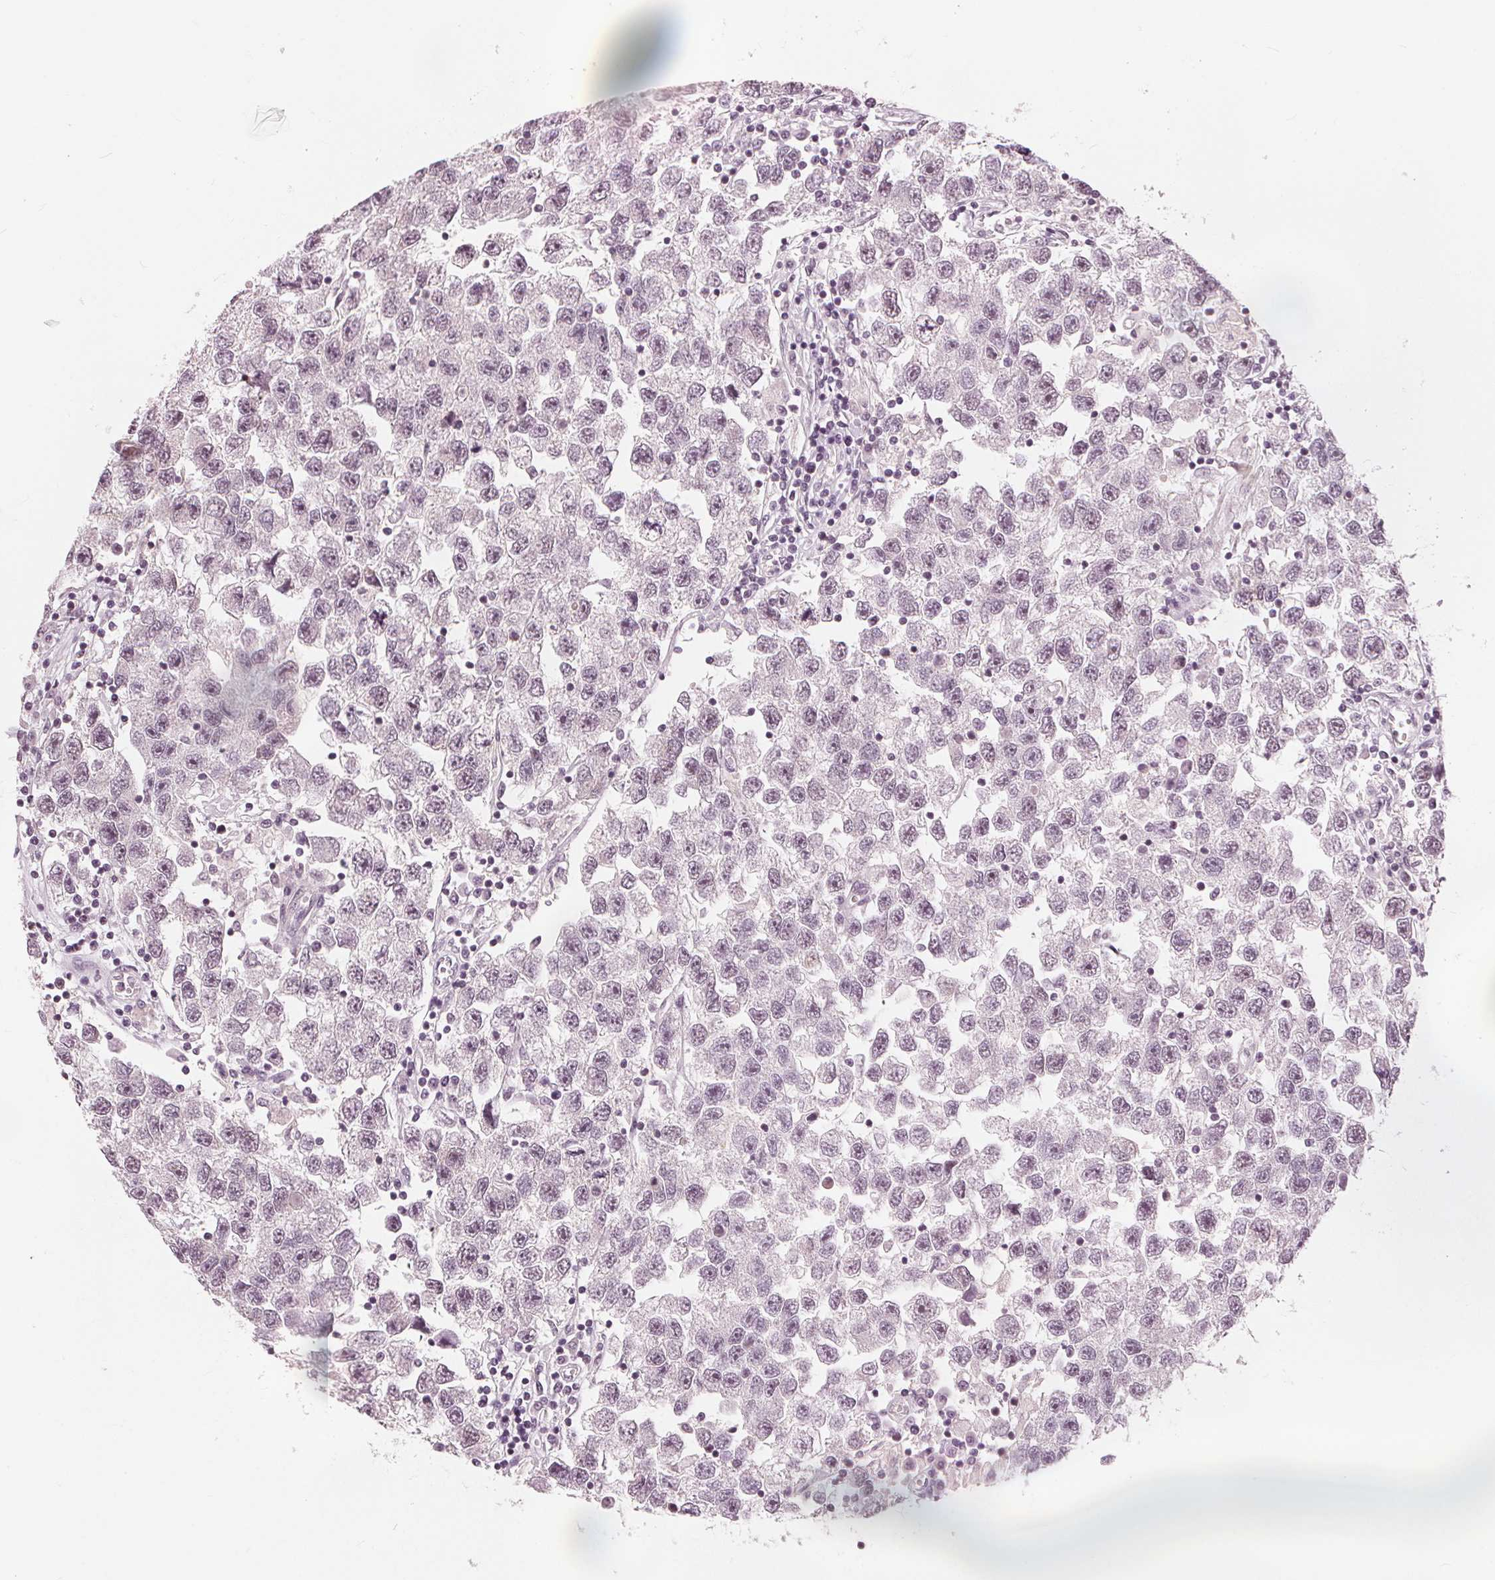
{"staining": {"intensity": "weak", "quantity": "<25%", "location": "nuclear"}, "tissue": "testis cancer", "cell_type": "Tumor cells", "image_type": "cancer", "snomed": [{"axis": "morphology", "description": "Seminoma, NOS"}, {"axis": "topography", "description": "Testis"}], "caption": "Tumor cells are negative for protein expression in human testis seminoma. (DAB (3,3'-diaminobenzidine) IHC, high magnification).", "gene": "SLC34A1", "patient": {"sex": "male", "age": 26}}